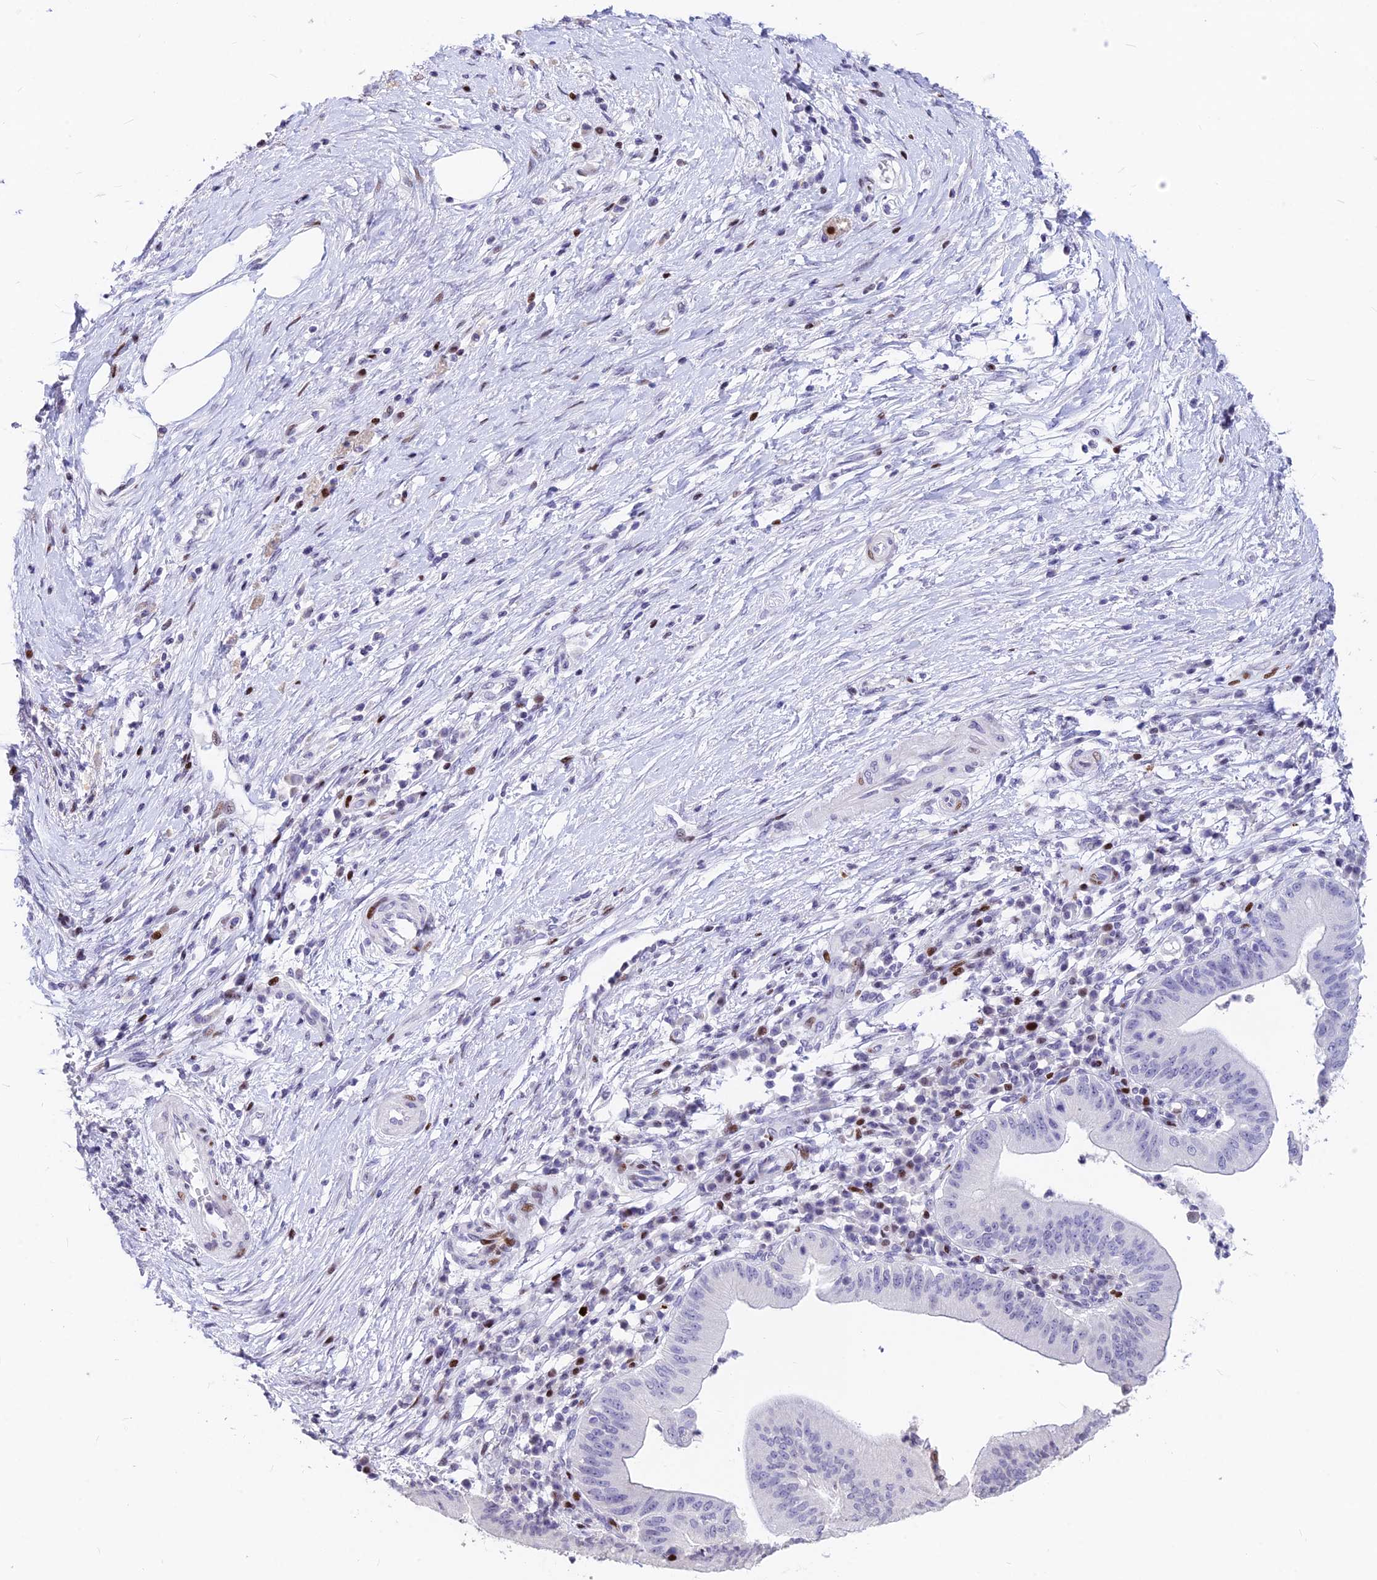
{"staining": {"intensity": "negative", "quantity": "none", "location": "none"}, "tissue": "pancreatic cancer", "cell_type": "Tumor cells", "image_type": "cancer", "snomed": [{"axis": "morphology", "description": "Adenocarcinoma, NOS"}, {"axis": "topography", "description": "Pancreas"}], "caption": "IHC image of neoplastic tissue: pancreatic cancer (adenocarcinoma) stained with DAB (3,3'-diaminobenzidine) exhibits no significant protein staining in tumor cells.", "gene": "PRPS1", "patient": {"sex": "male", "age": 68}}